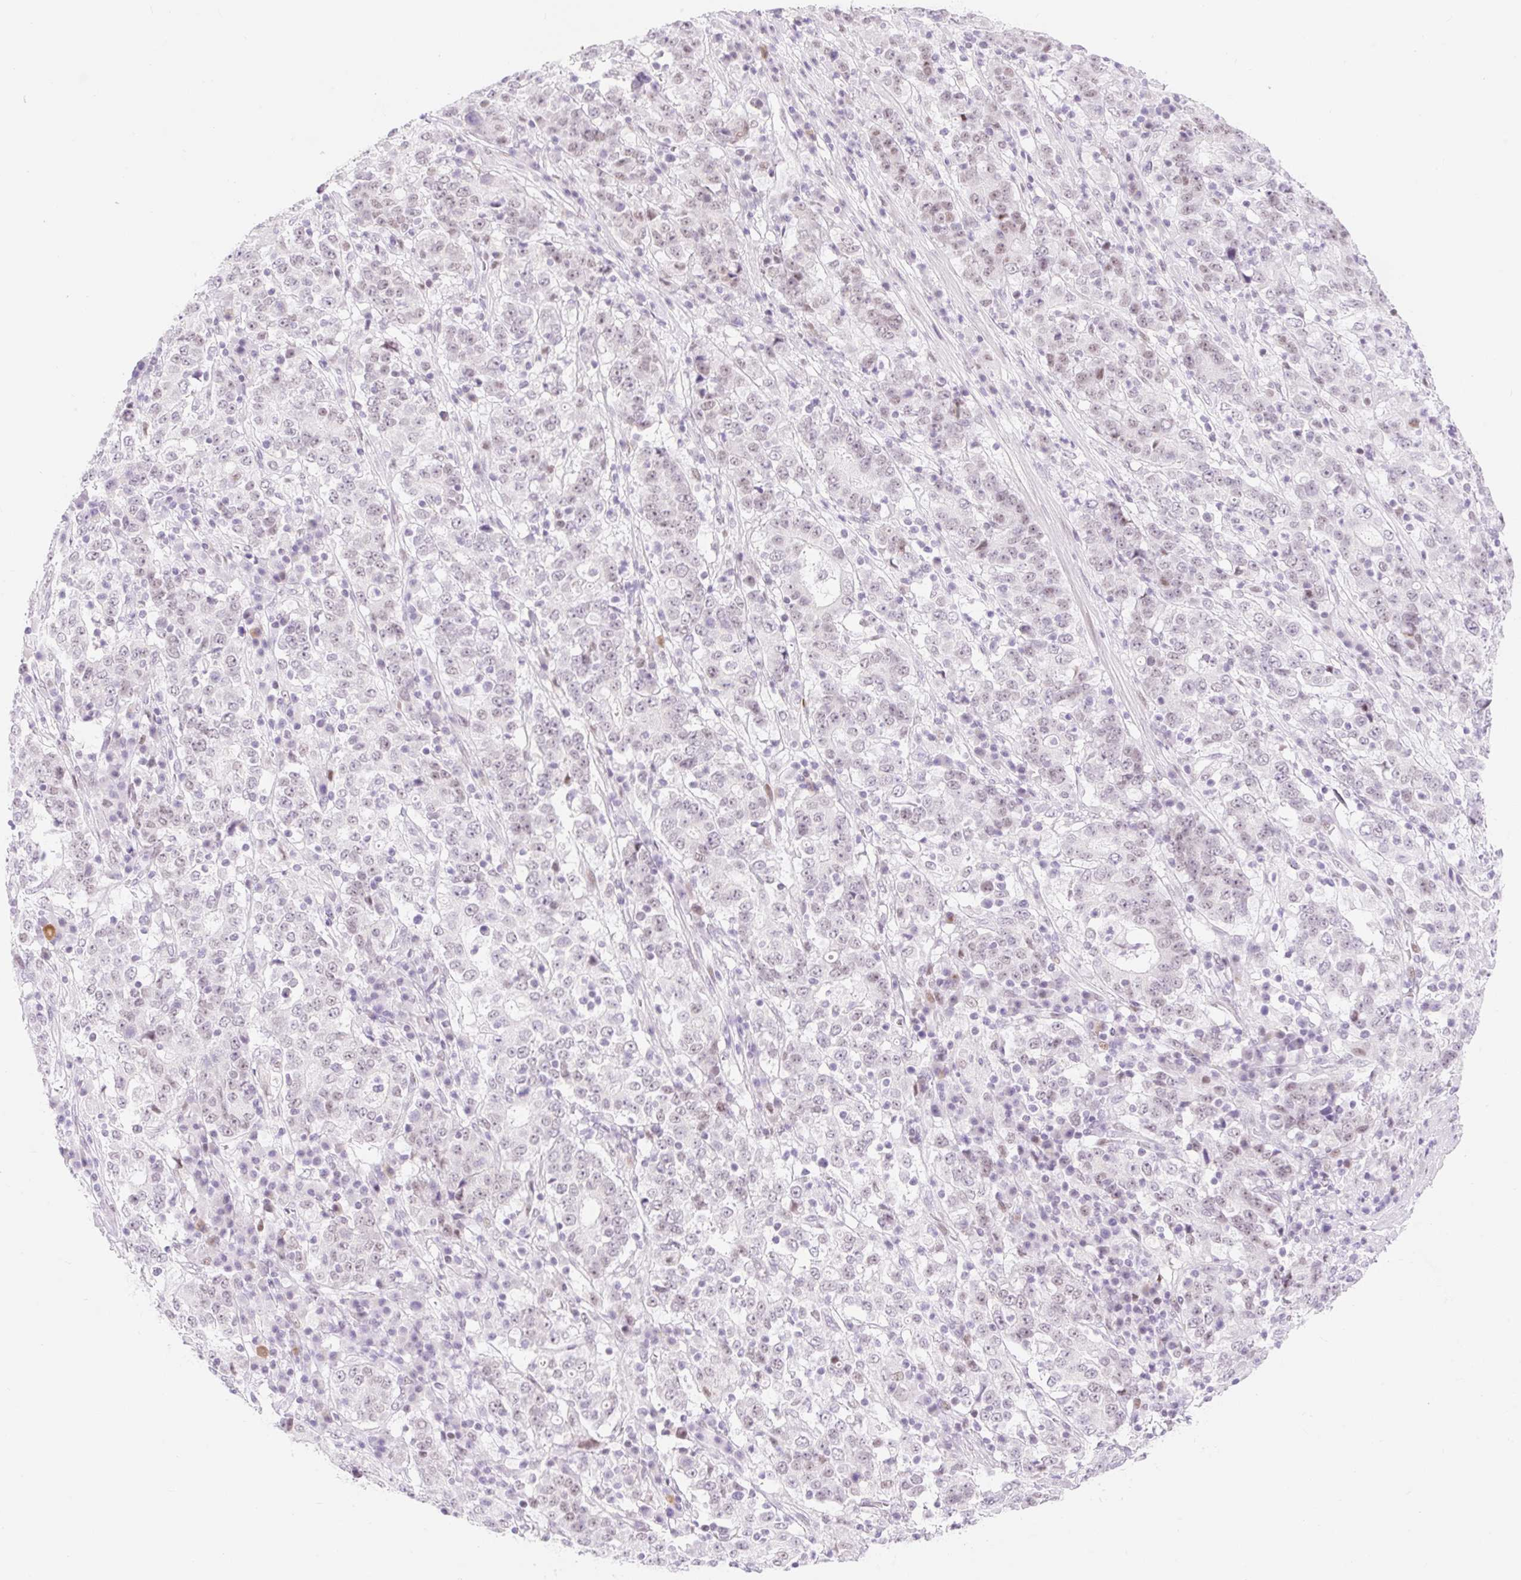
{"staining": {"intensity": "negative", "quantity": "none", "location": "none"}, "tissue": "stomach cancer", "cell_type": "Tumor cells", "image_type": "cancer", "snomed": [{"axis": "morphology", "description": "Adenocarcinoma, NOS"}, {"axis": "topography", "description": "Stomach"}], "caption": "IHC micrograph of human stomach cancer stained for a protein (brown), which exhibits no positivity in tumor cells. Nuclei are stained in blue.", "gene": "H2BW1", "patient": {"sex": "male", "age": 59}}